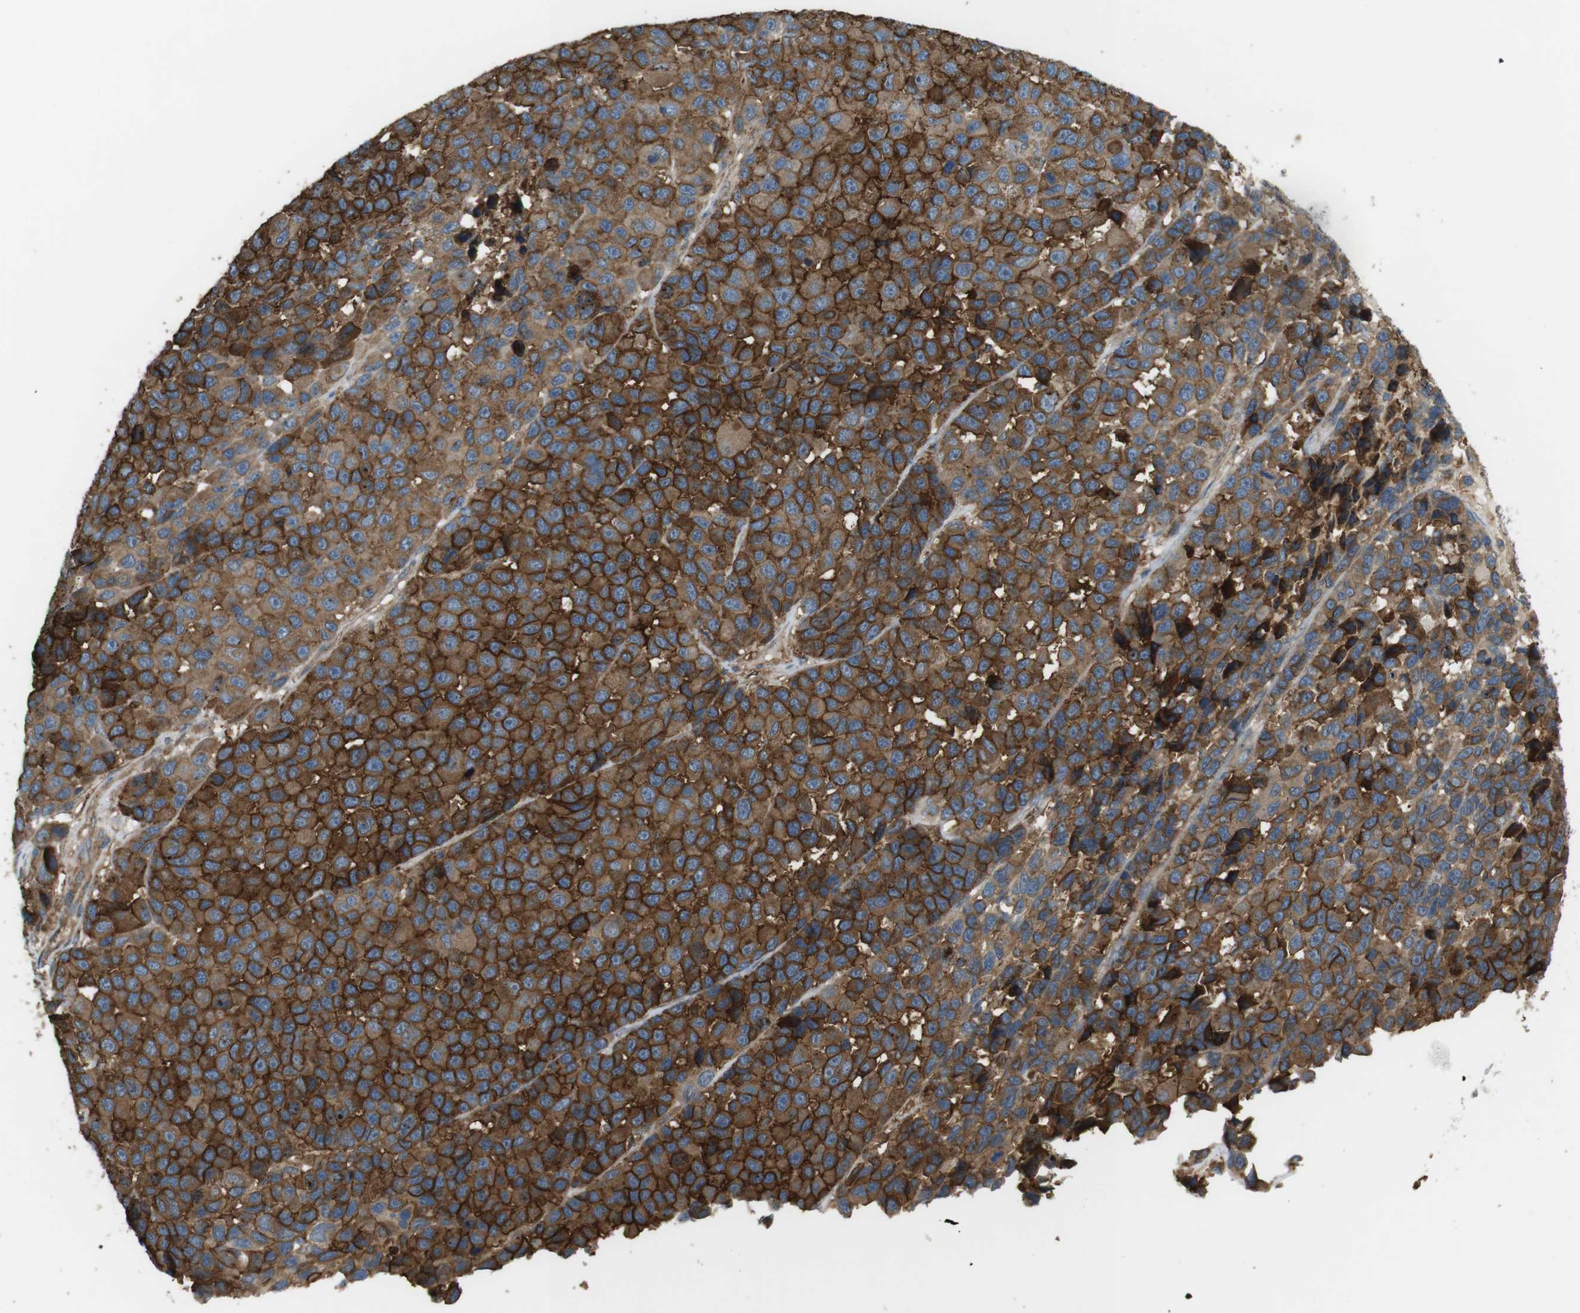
{"staining": {"intensity": "strong", "quantity": ">75%", "location": "cytoplasmic/membranous,nuclear"}, "tissue": "melanoma", "cell_type": "Tumor cells", "image_type": "cancer", "snomed": [{"axis": "morphology", "description": "Malignant melanoma, NOS"}, {"axis": "topography", "description": "Skin"}], "caption": "Melanoma was stained to show a protein in brown. There is high levels of strong cytoplasmic/membranous and nuclear expression in approximately >75% of tumor cells.", "gene": "DDAH2", "patient": {"sex": "male", "age": 53}}